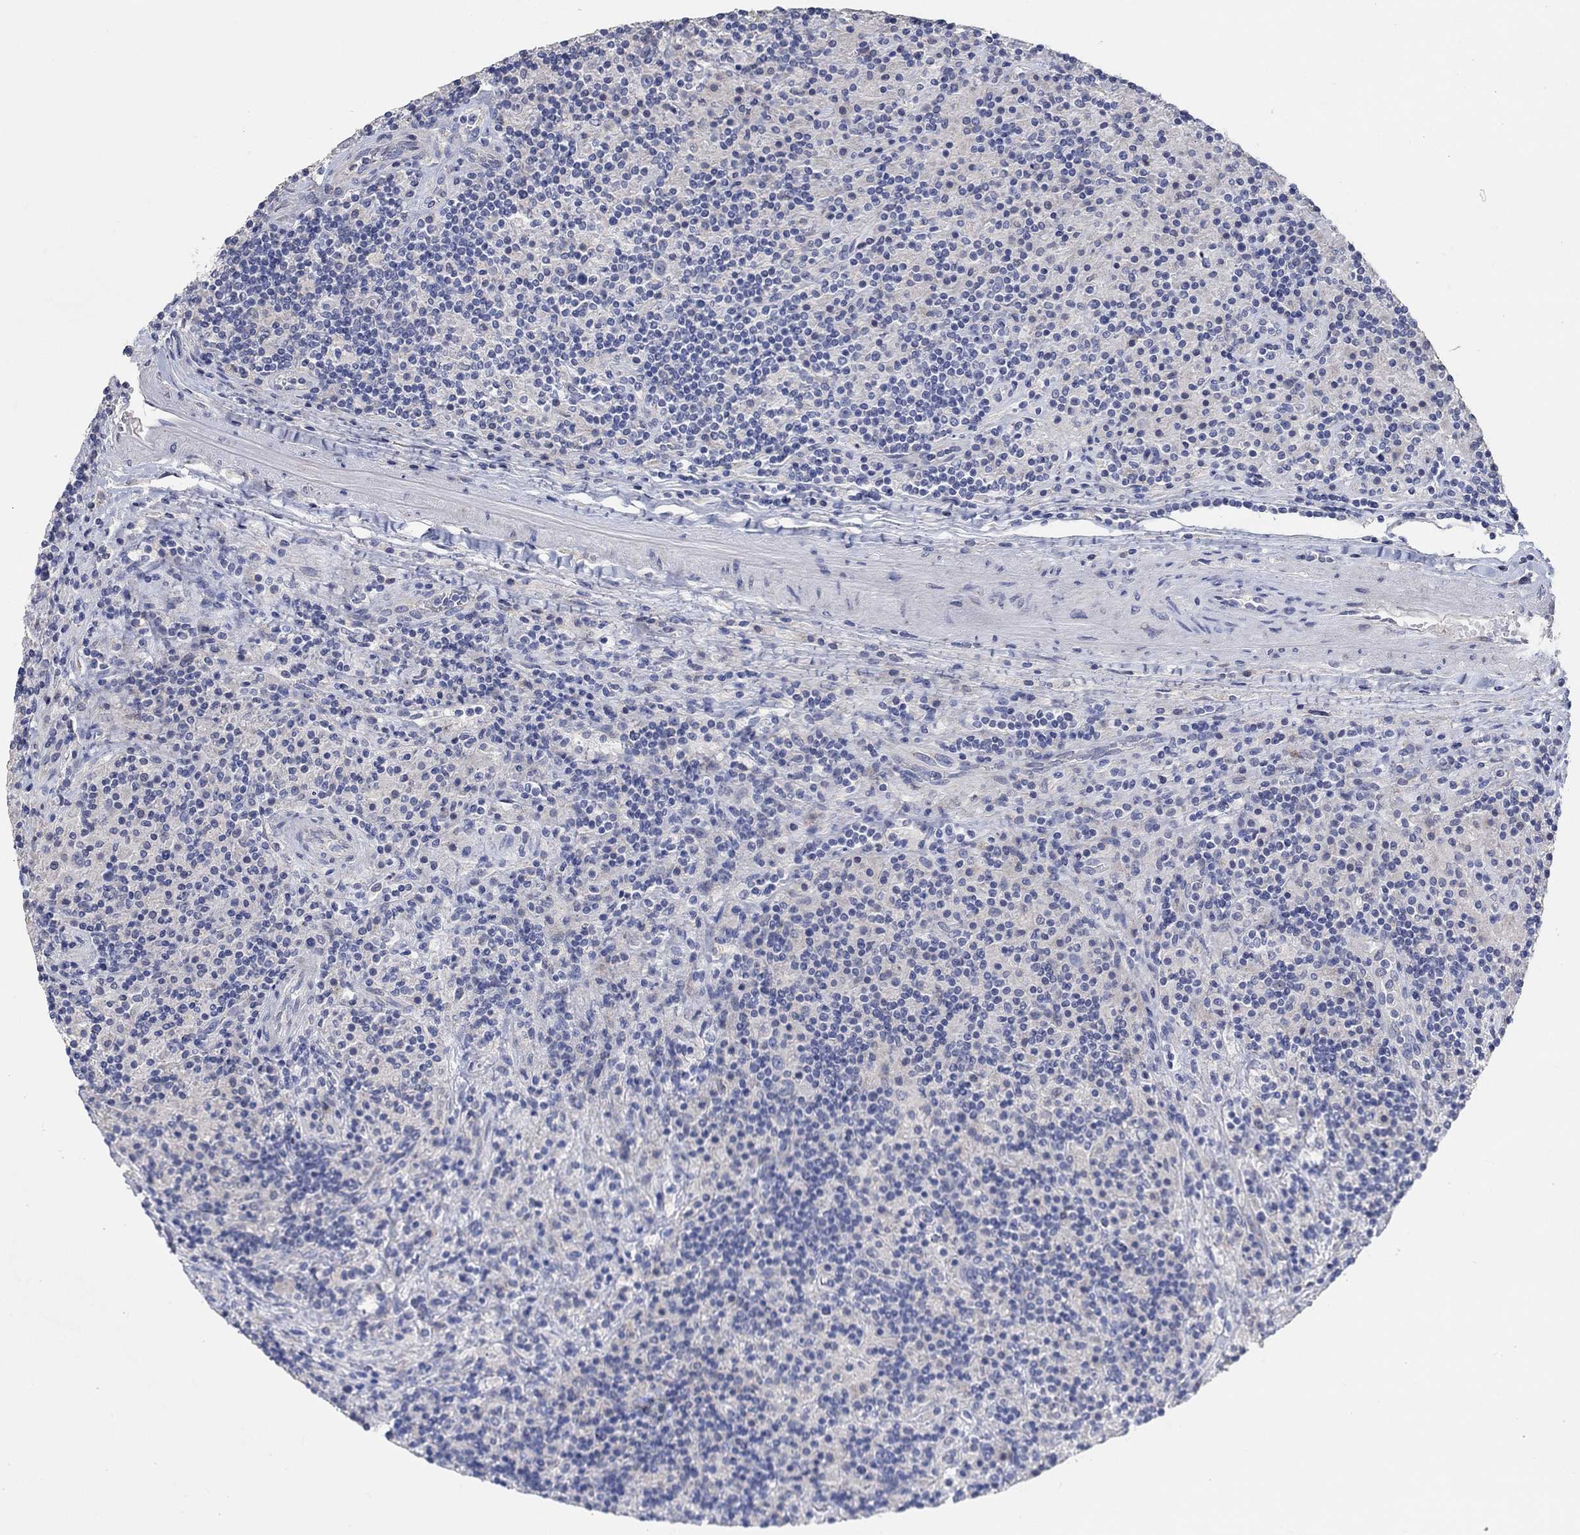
{"staining": {"intensity": "negative", "quantity": "none", "location": "none"}, "tissue": "lymphoma", "cell_type": "Tumor cells", "image_type": "cancer", "snomed": [{"axis": "morphology", "description": "Hodgkin's disease, NOS"}, {"axis": "topography", "description": "Lymph node"}], "caption": "A histopathology image of lymphoma stained for a protein shows no brown staining in tumor cells.", "gene": "NLRP14", "patient": {"sex": "male", "age": 70}}